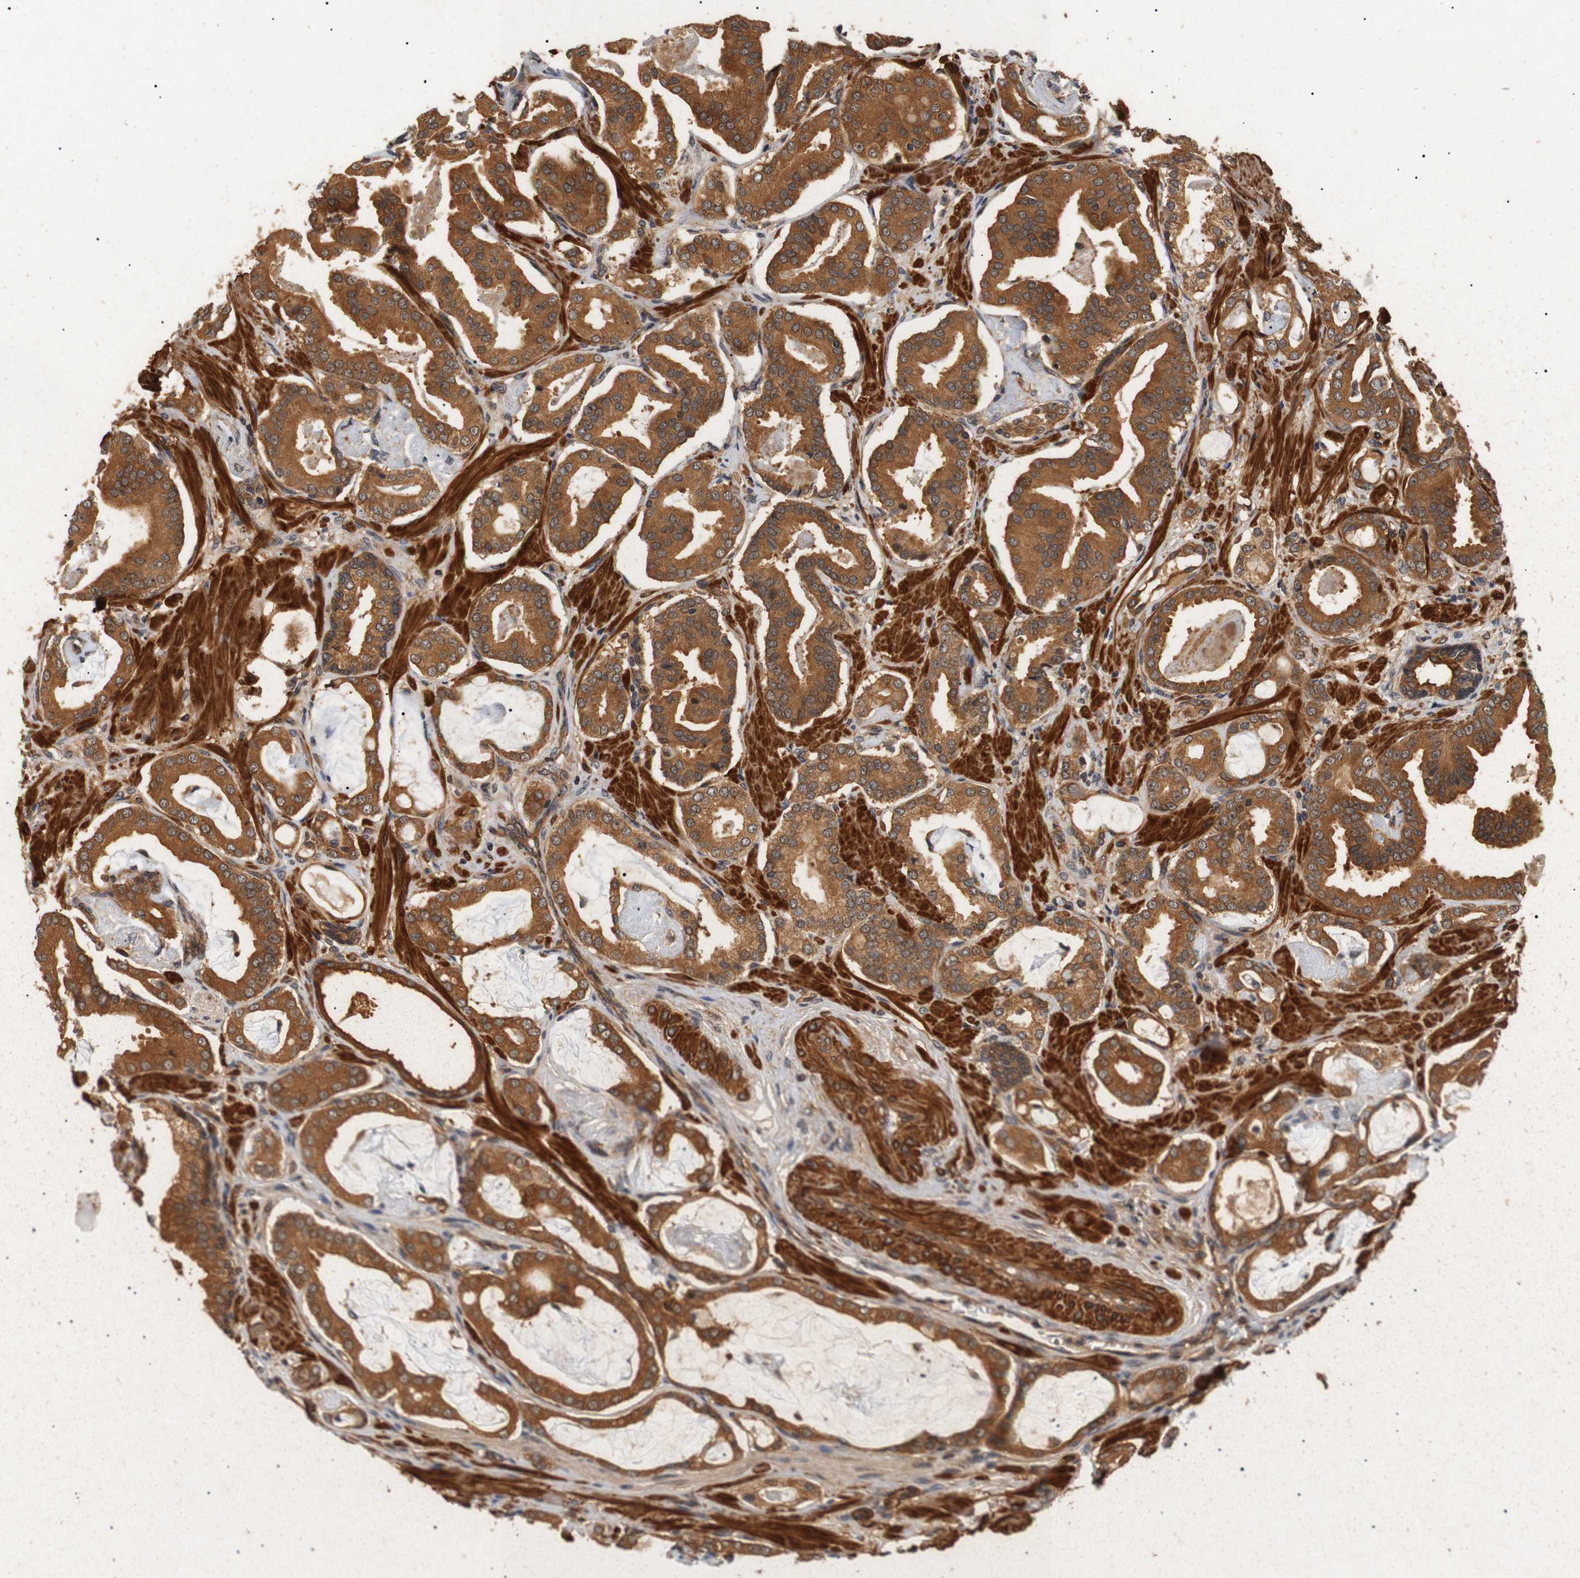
{"staining": {"intensity": "strong", "quantity": ">75%", "location": "cytoplasmic/membranous"}, "tissue": "prostate cancer", "cell_type": "Tumor cells", "image_type": "cancer", "snomed": [{"axis": "morphology", "description": "Adenocarcinoma, Low grade"}, {"axis": "topography", "description": "Prostate"}], "caption": "Tumor cells show high levels of strong cytoplasmic/membranous staining in about >75% of cells in human prostate low-grade adenocarcinoma.", "gene": "PAWR", "patient": {"sex": "male", "age": 53}}